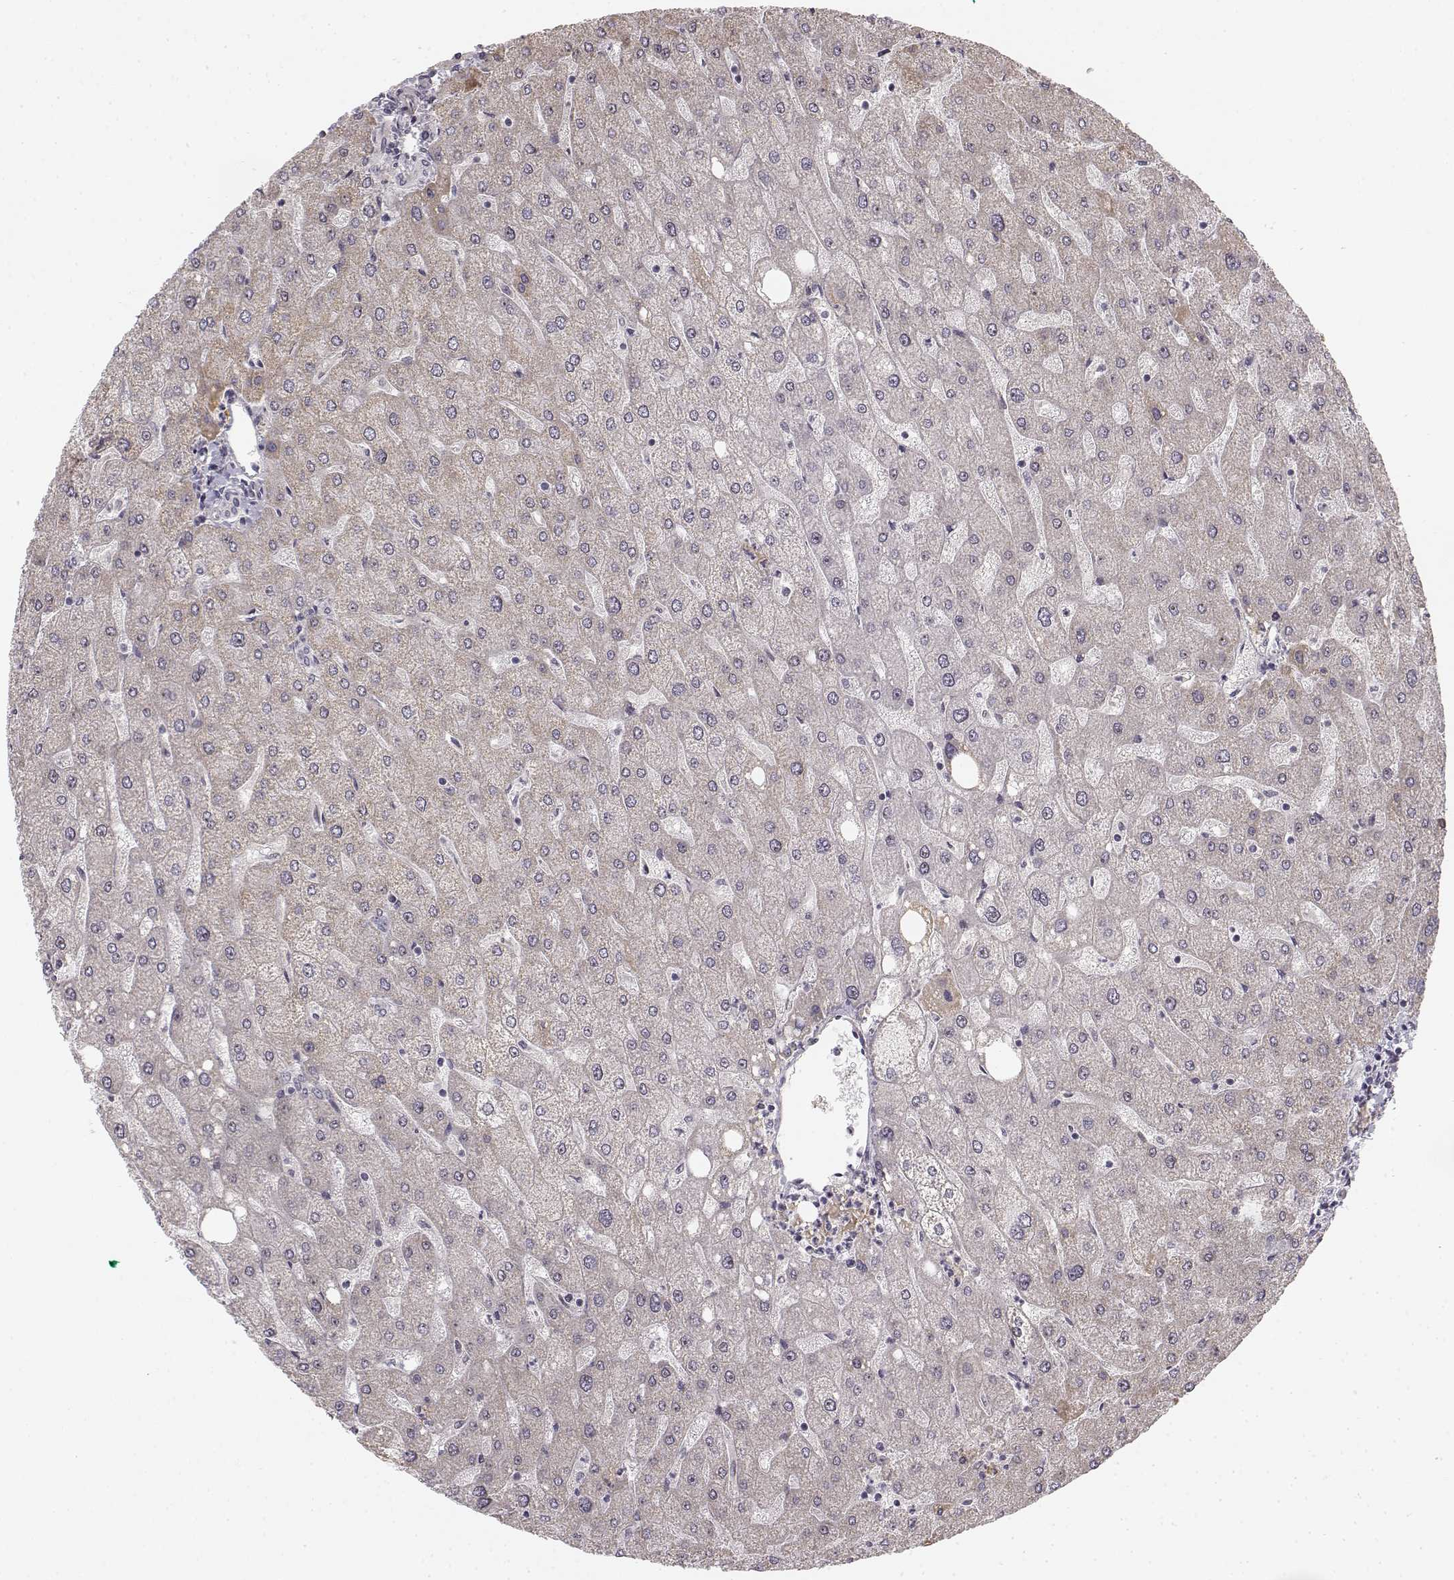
{"staining": {"intensity": "negative", "quantity": "none", "location": "none"}, "tissue": "liver", "cell_type": "Cholangiocytes", "image_type": "normal", "snomed": [{"axis": "morphology", "description": "Normal tissue, NOS"}, {"axis": "topography", "description": "Liver"}], "caption": "High power microscopy histopathology image of an immunohistochemistry (IHC) micrograph of benign liver, revealing no significant positivity in cholangiocytes.", "gene": "MED12L", "patient": {"sex": "male", "age": 67}}